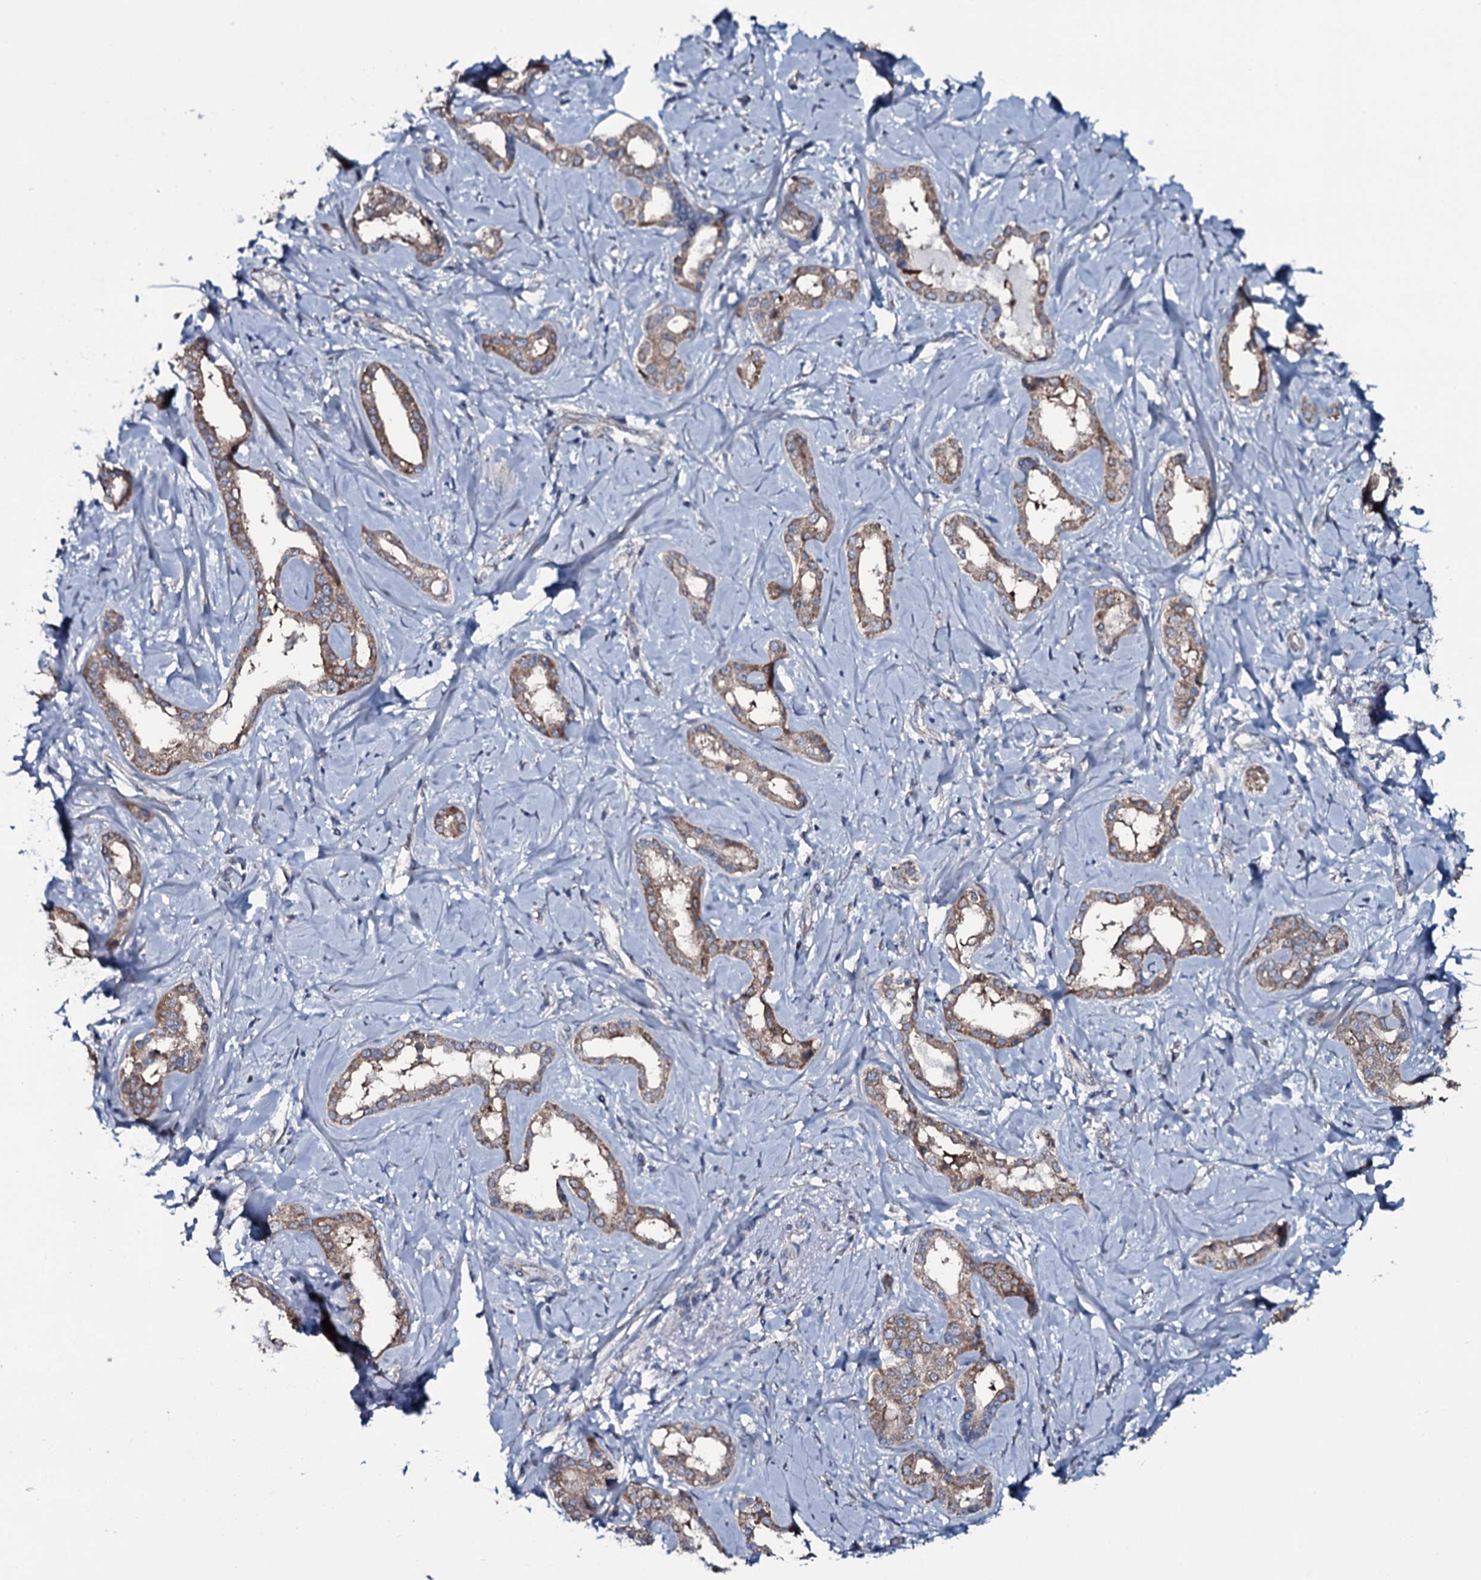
{"staining": {"intensity": "moderate", "quantity": ">75%", "location": "cytoplasmic/membranous"}, "tissue": "liver cancer", "cell_type": "Tumor cells", "image_type": "cancer", "snomed": [{"axis": "morphology", "description": "Cholangiocarcinoma"}, {"axis": "topography", "description": "Liver"}], "caption": "Protein expression analysis of human cholangiocarcinoma (liver) reveals moderate cytoplasmic/membranous staining in approximately >75% of tumor cells.", "gene": "WIPF3", "patient": {"sex": "female", "age": 77}}